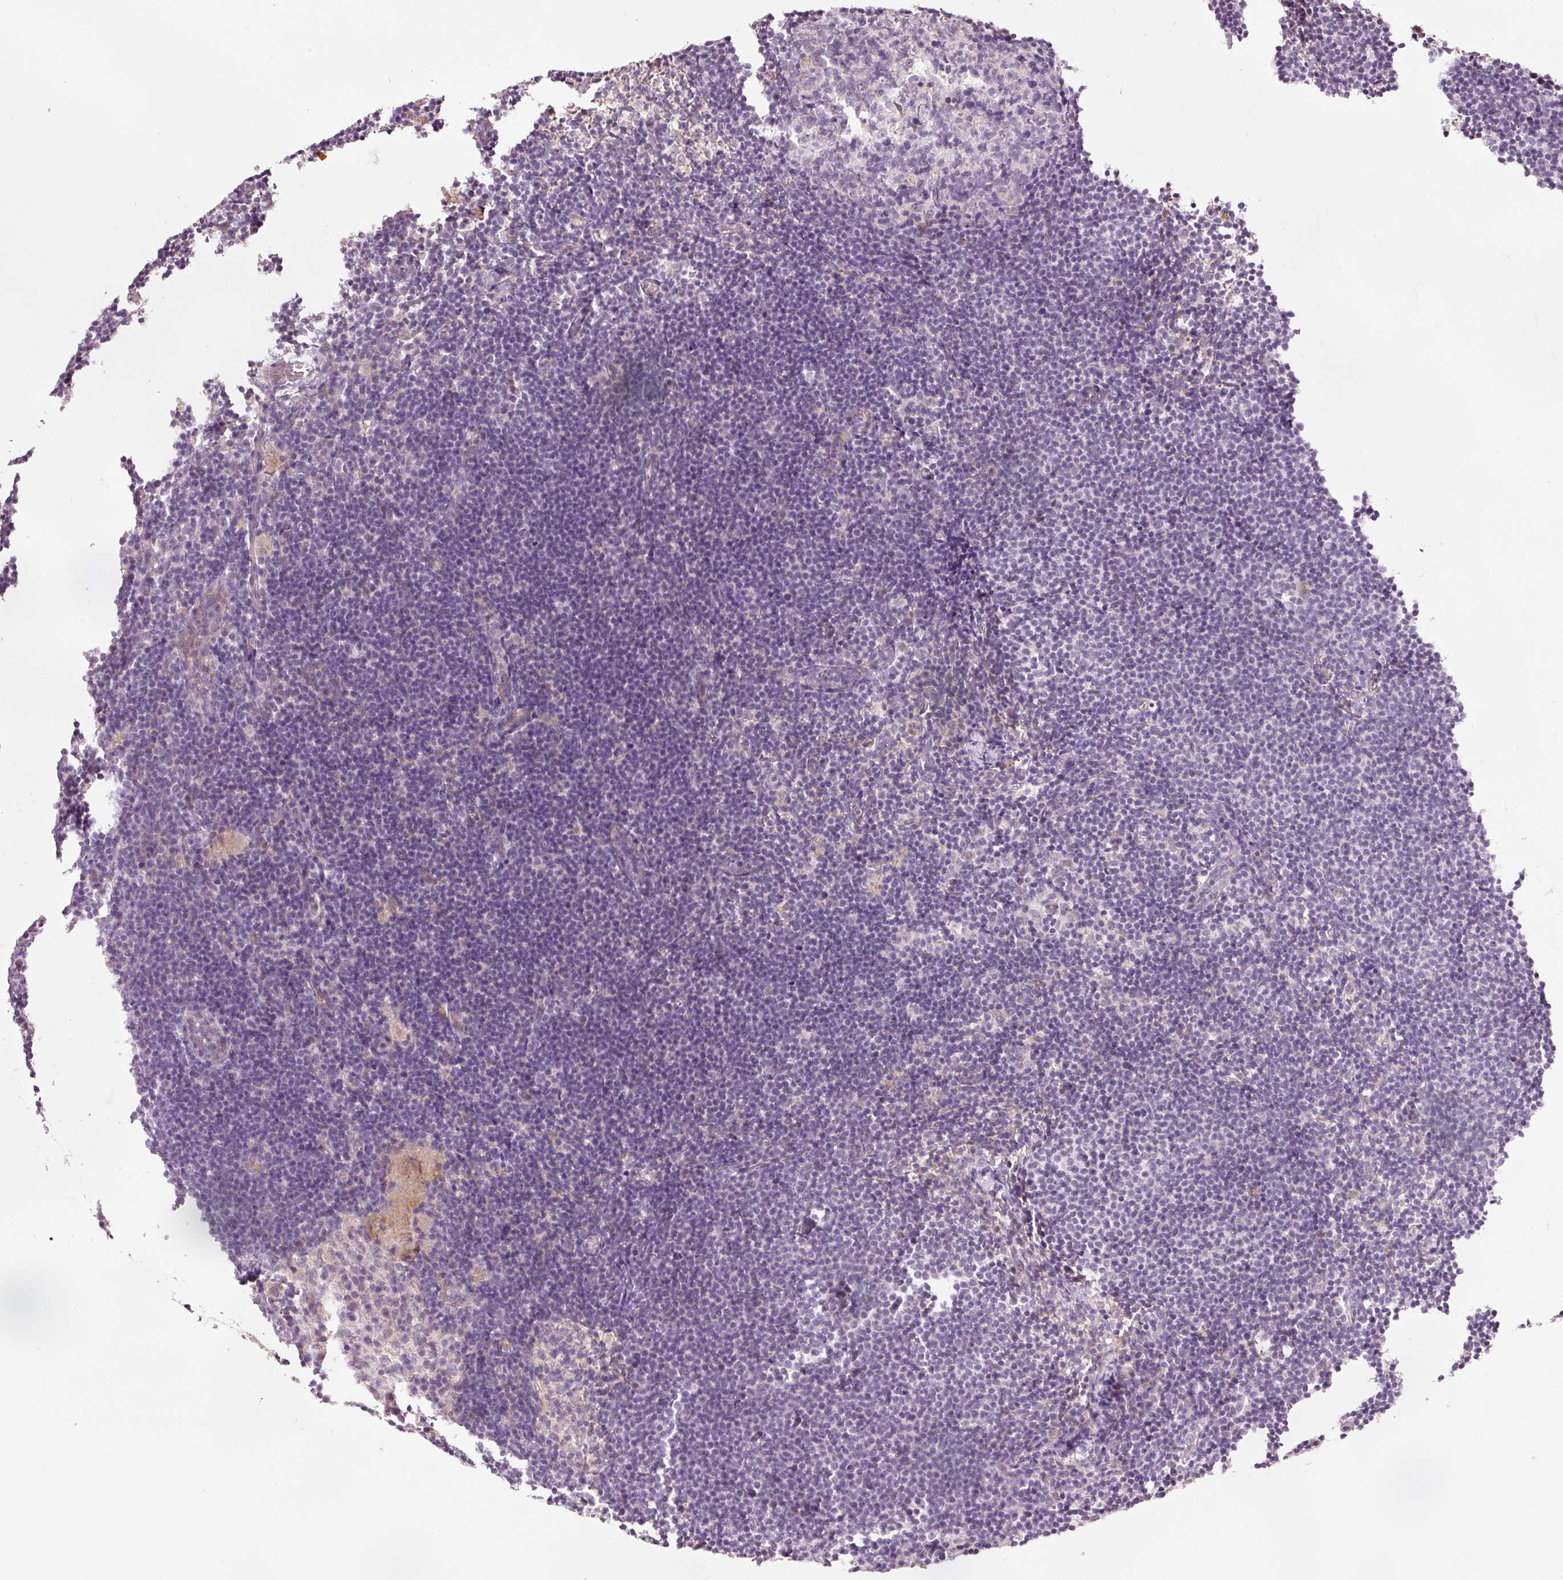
{"staining": {"intensity": "negative", "quantity": "none", "location": "none"}, "tissue": "lymph node", "cell_type": "Germinal center cells", "image_type": "normal", "snomed": [{"axis": "morphology", "description": "Normal tissue, NOS"}, {"axis": "topography", "description": "Lymph node"}], "caption": "Immunohistochemical staining of benign human lymph node shows no significant positivity in germinal center cells.", "gene": "CDC20B", "patient": {"sex": "male", "age": 49}}